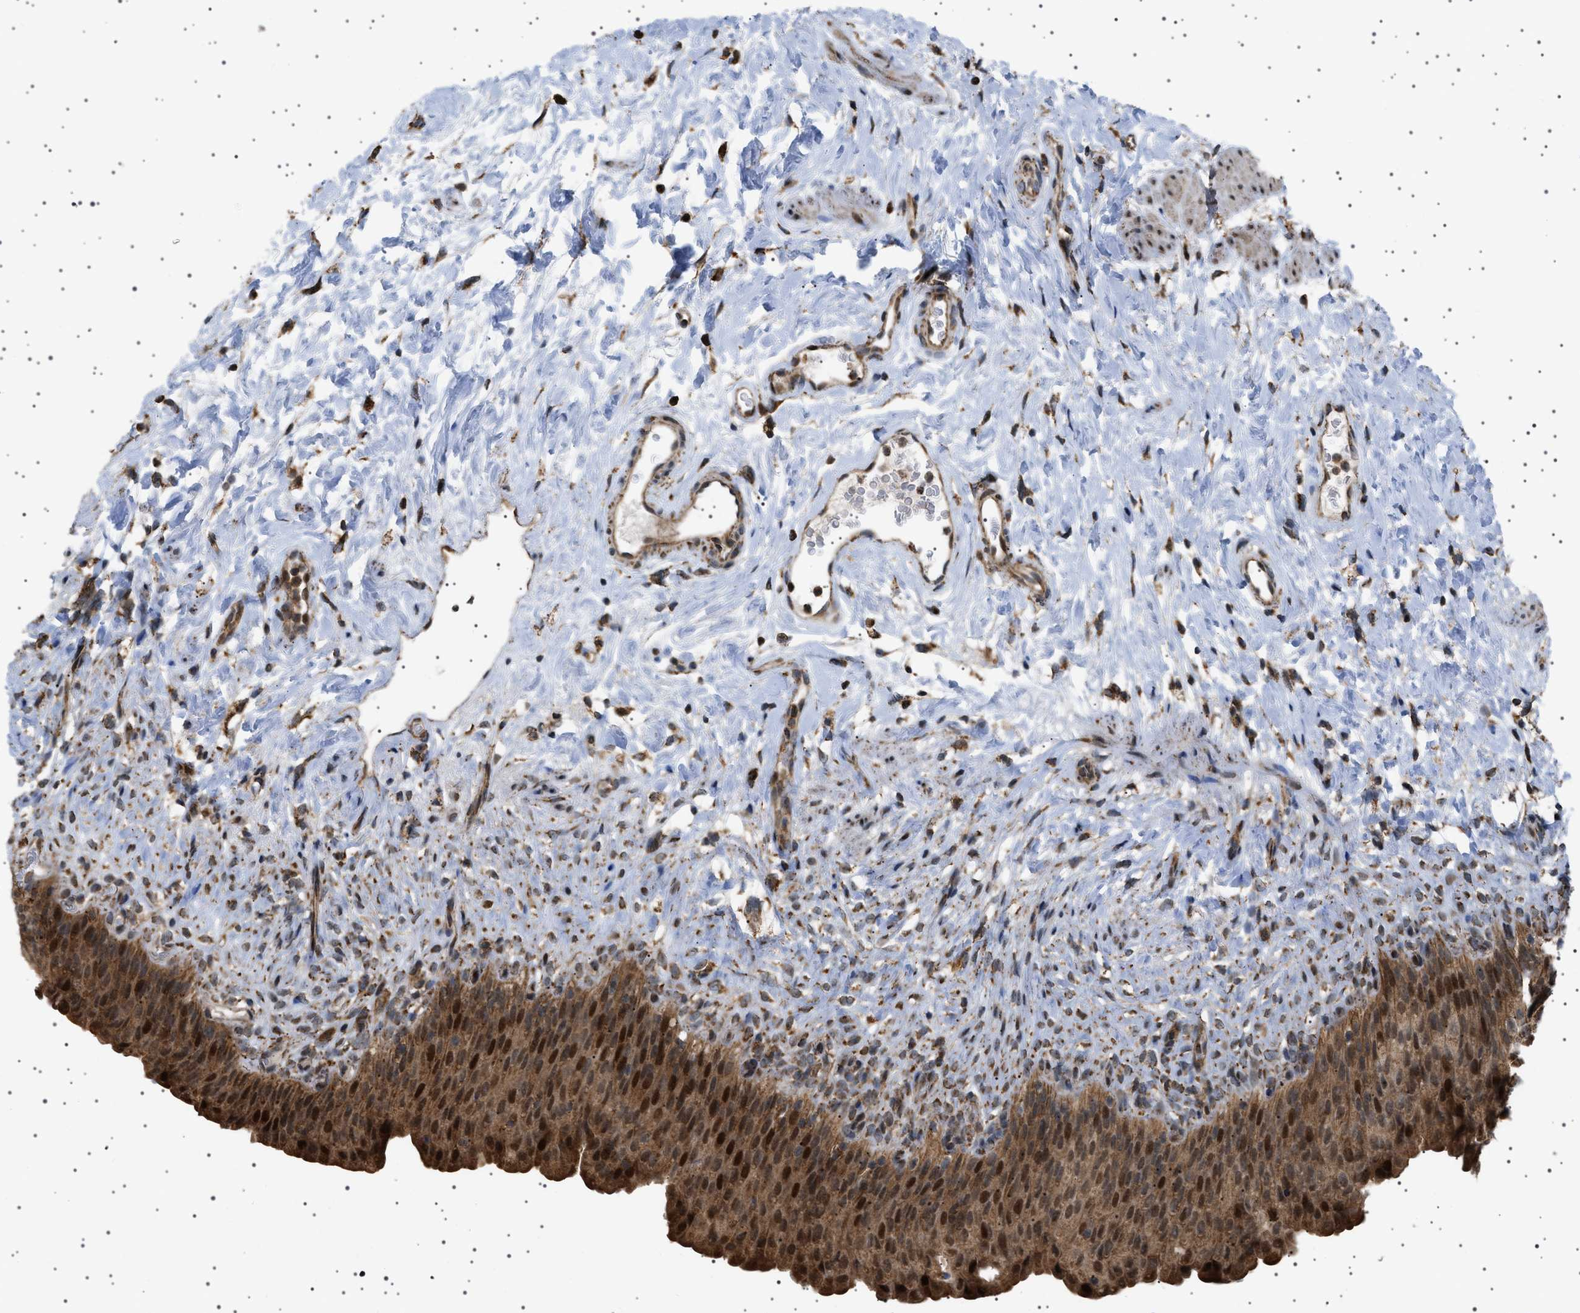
{"staining": {"intensity": "strong", "quantity": ">75%", "location": "cytoplasmic/membranous,nuclear"}, "tissue": "urinary bladder", "cell_type": "Urothelial cells", "image_type": "normal", "snomed": [{"axis": "morphology", "description": "Normal tissue, NOS"}, {"axis": "topography", "description": "Urinary bladder"}], "caption": "Urothelial cells reveal high levels of strong cytoplasmic/membranous,nuclear staining in about >75% of cells in benign urinary bladder.", "gene": "MELK", "patient": {"sex": "female", "age": 79}}